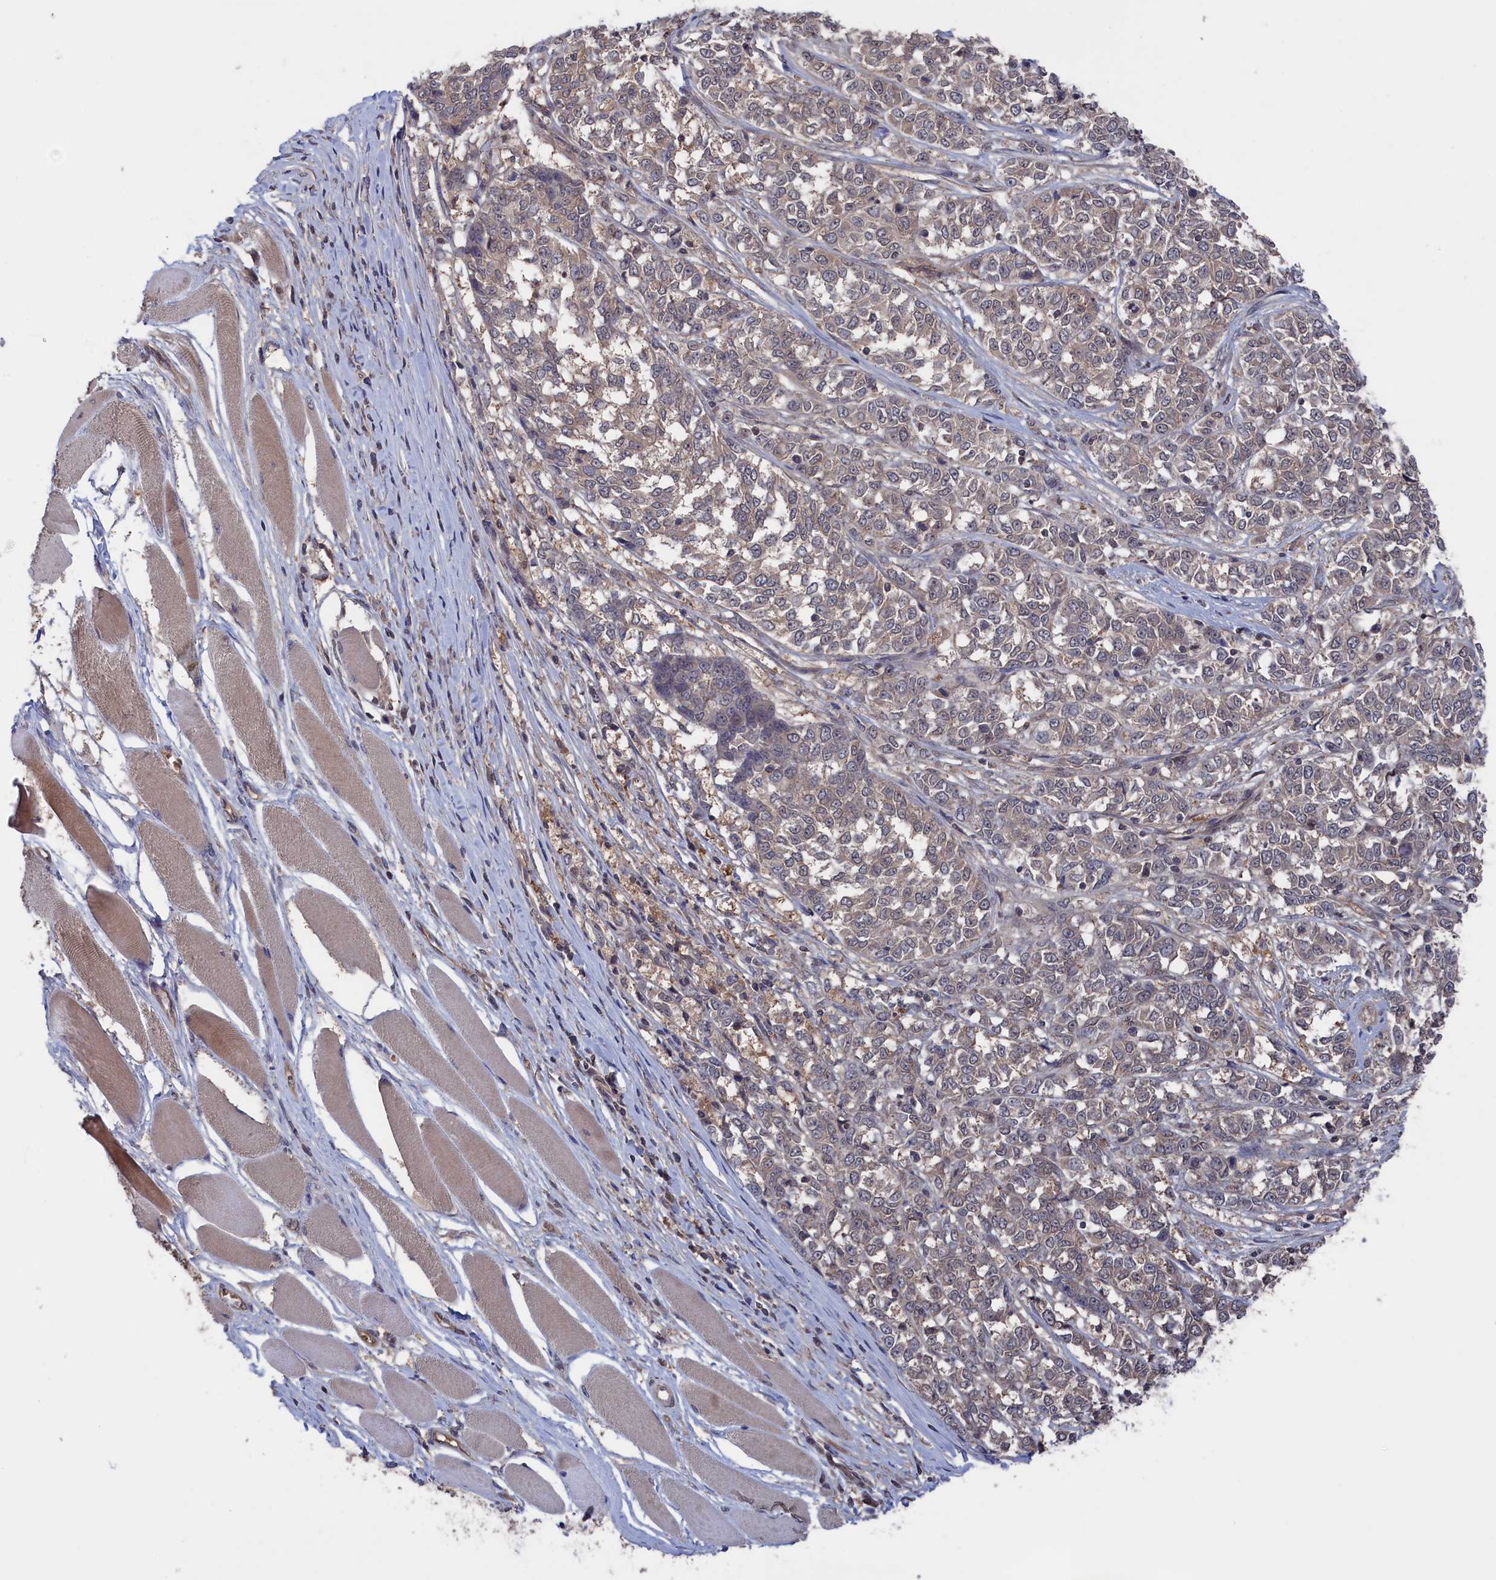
{"staining": {"intensity": "negative", "quantity": "none", "location": "none"}, "tissue": "melanoma", "cell_type": "Tumor cells", "image_type": "cancer", "snomed": [{"axis": "morphology", "description": "Malignant melanoma, NOS"}, {"axis": "topography", "description": "Skin"}], "caption": "DAB immunohistochemical staining of malignant melanoma reveals no significant positivity in tumor cells.", "gene": "NUTF2", "patient": {"sex": "female", "age": 72}}